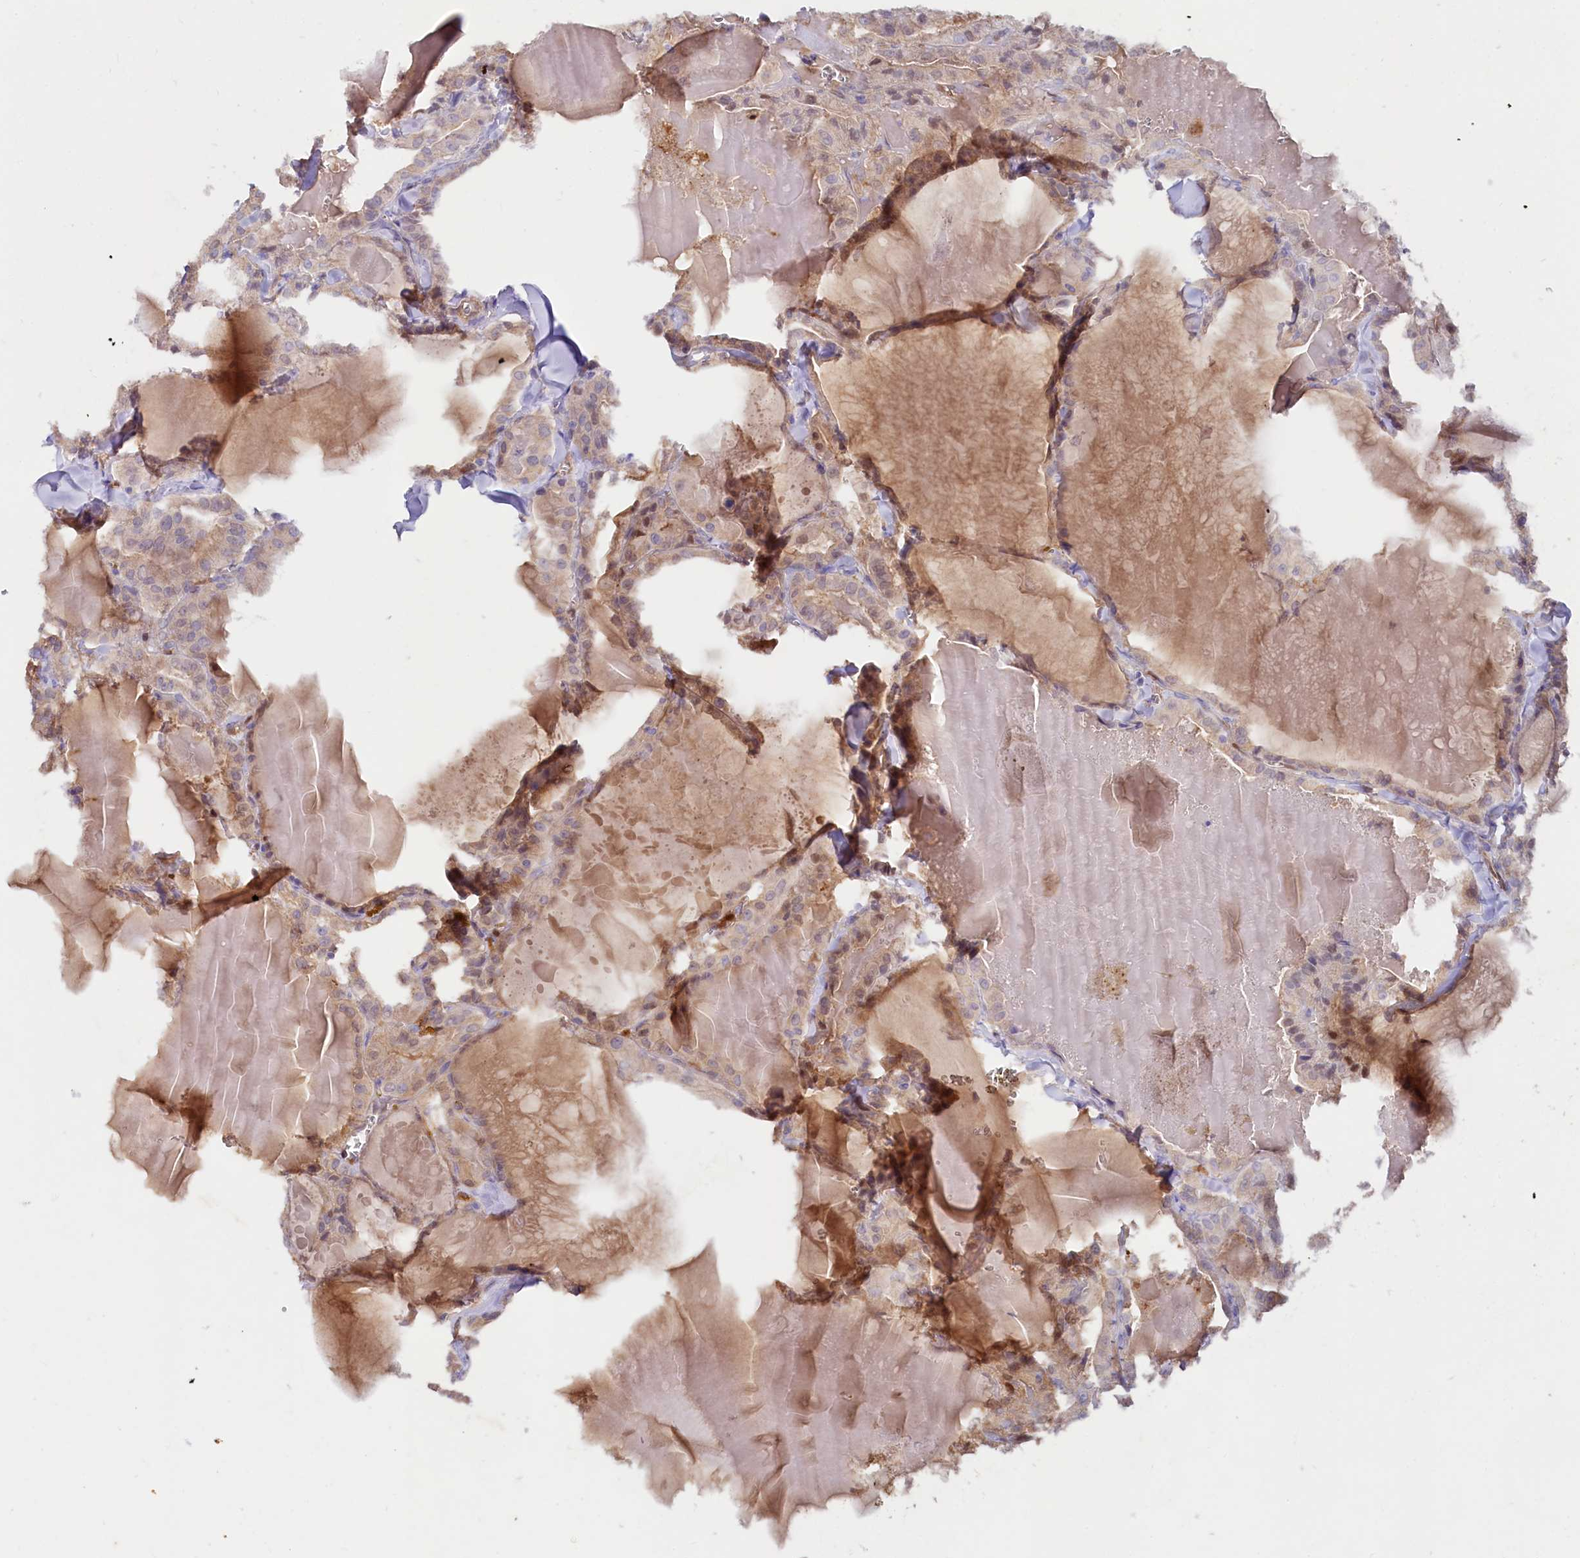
{"staining": {"intensity": "weak", "quantity": "25%-75%", "location": "cytoplasmic/membranous"}, "tissue": "thyroid cancer", "cell_type": "Tumor cells", "image_type": "cancer", "snomed": [{"axis": "morphology", "description": "Papillary adenocarcinoma, NOS"}, {"axis": "topography", "description": "Thyroid gland"}], "caption": "The image shows staining of thyroid cancer (papillary adenocarcinoma), revealing weak cytoplasmic/membranous protein positivity (brown color) within tumor cells.", "gene": "IL17RD", "patient": {"sex": "male", "age": 52}}